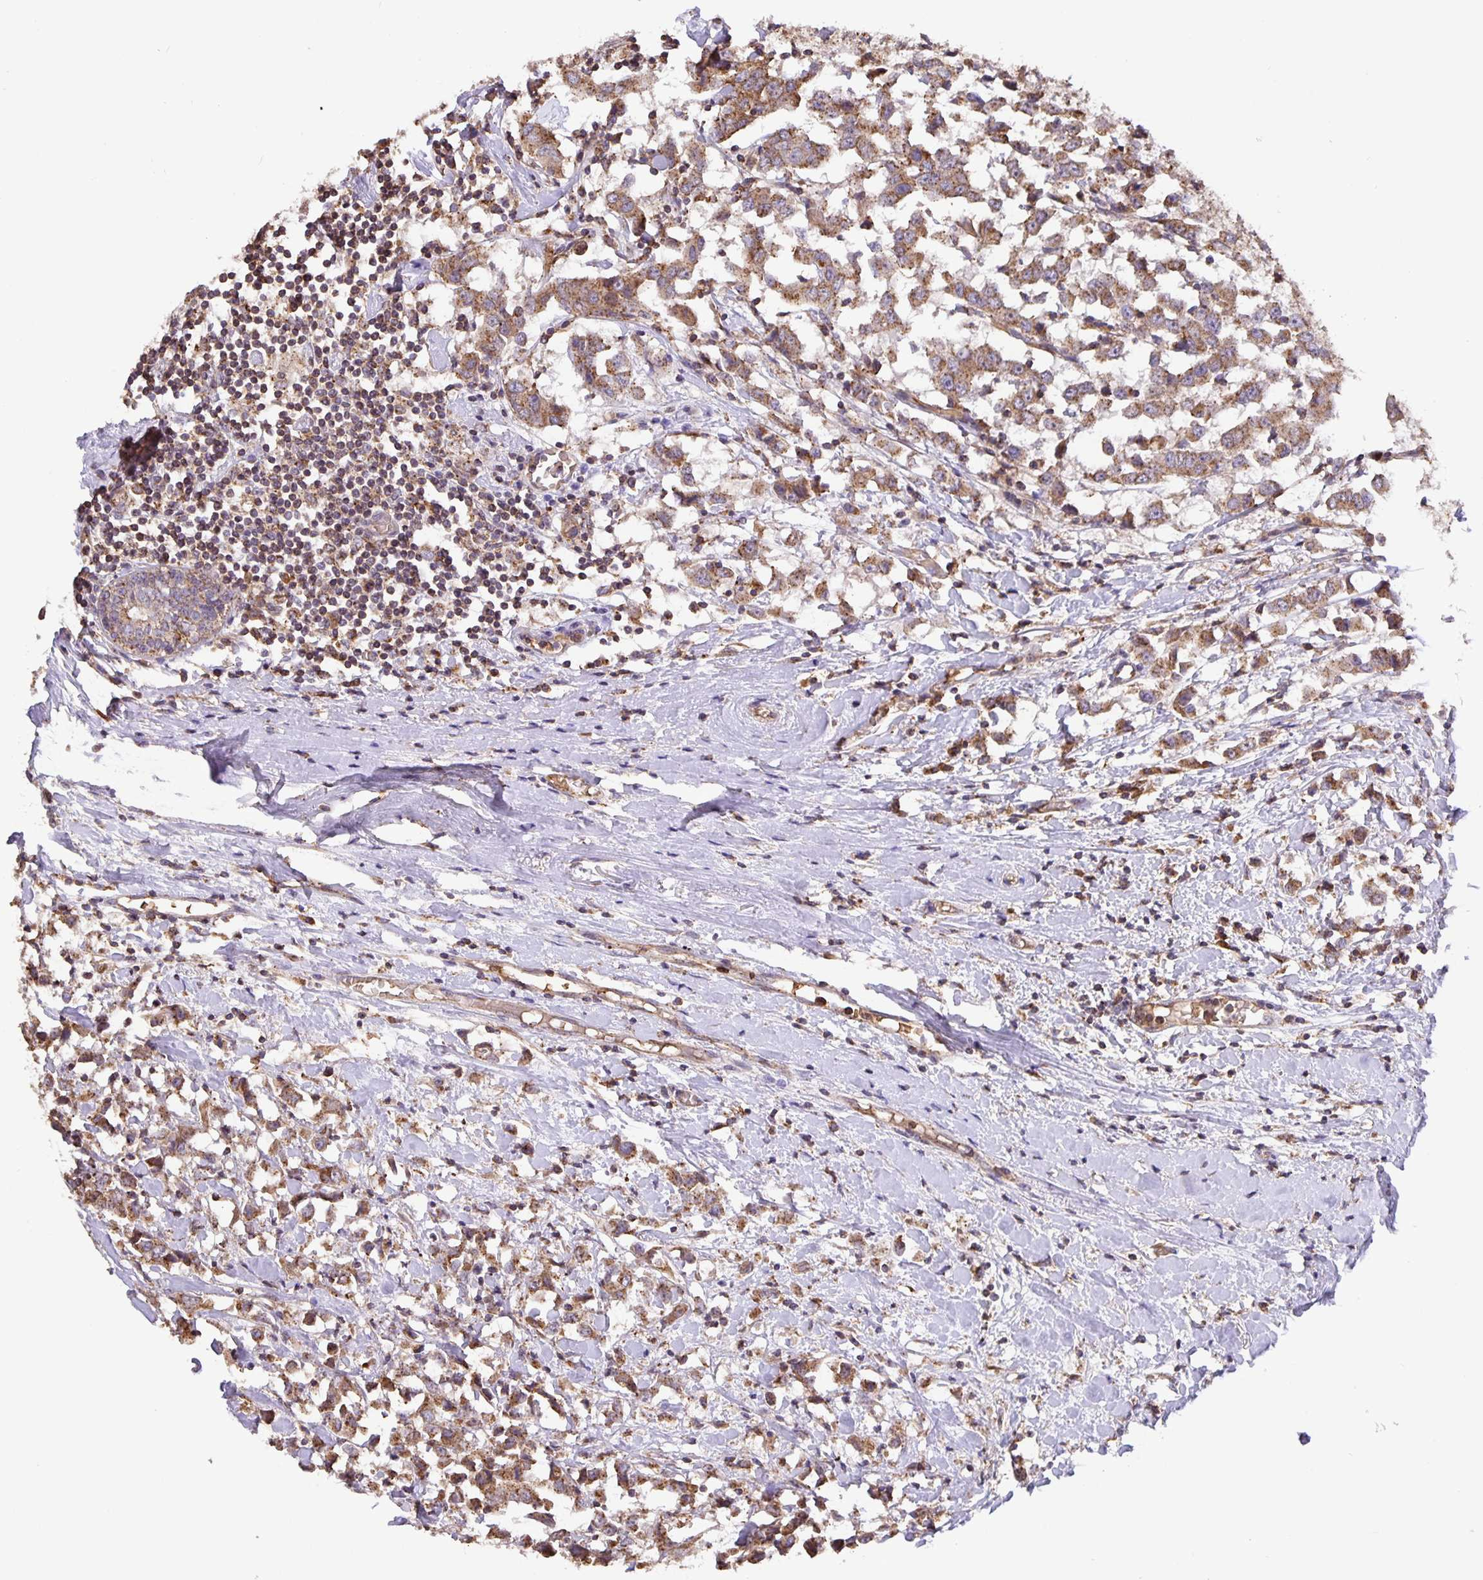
{"staining": {"intensity": "moderate", "quantity": ">75%", "location": "cytoplasmic/membranous"}, "tissue": "breast cancer", "cell_type": "Tumor cells", "image_type": "cancer", "snomed": [{"axis": "morphology", "description": "Duct carcinoma"}, {"axis": "topography", "description": "Breast"}], "caption": "A brown stain highlights moderate cytoplasmic/membranous staining of a protein in infiltrating ductal carcinoma (breast) tumor cells.", "gene": "TMEM71", "patient": {"sex": "female", "age": 61}}